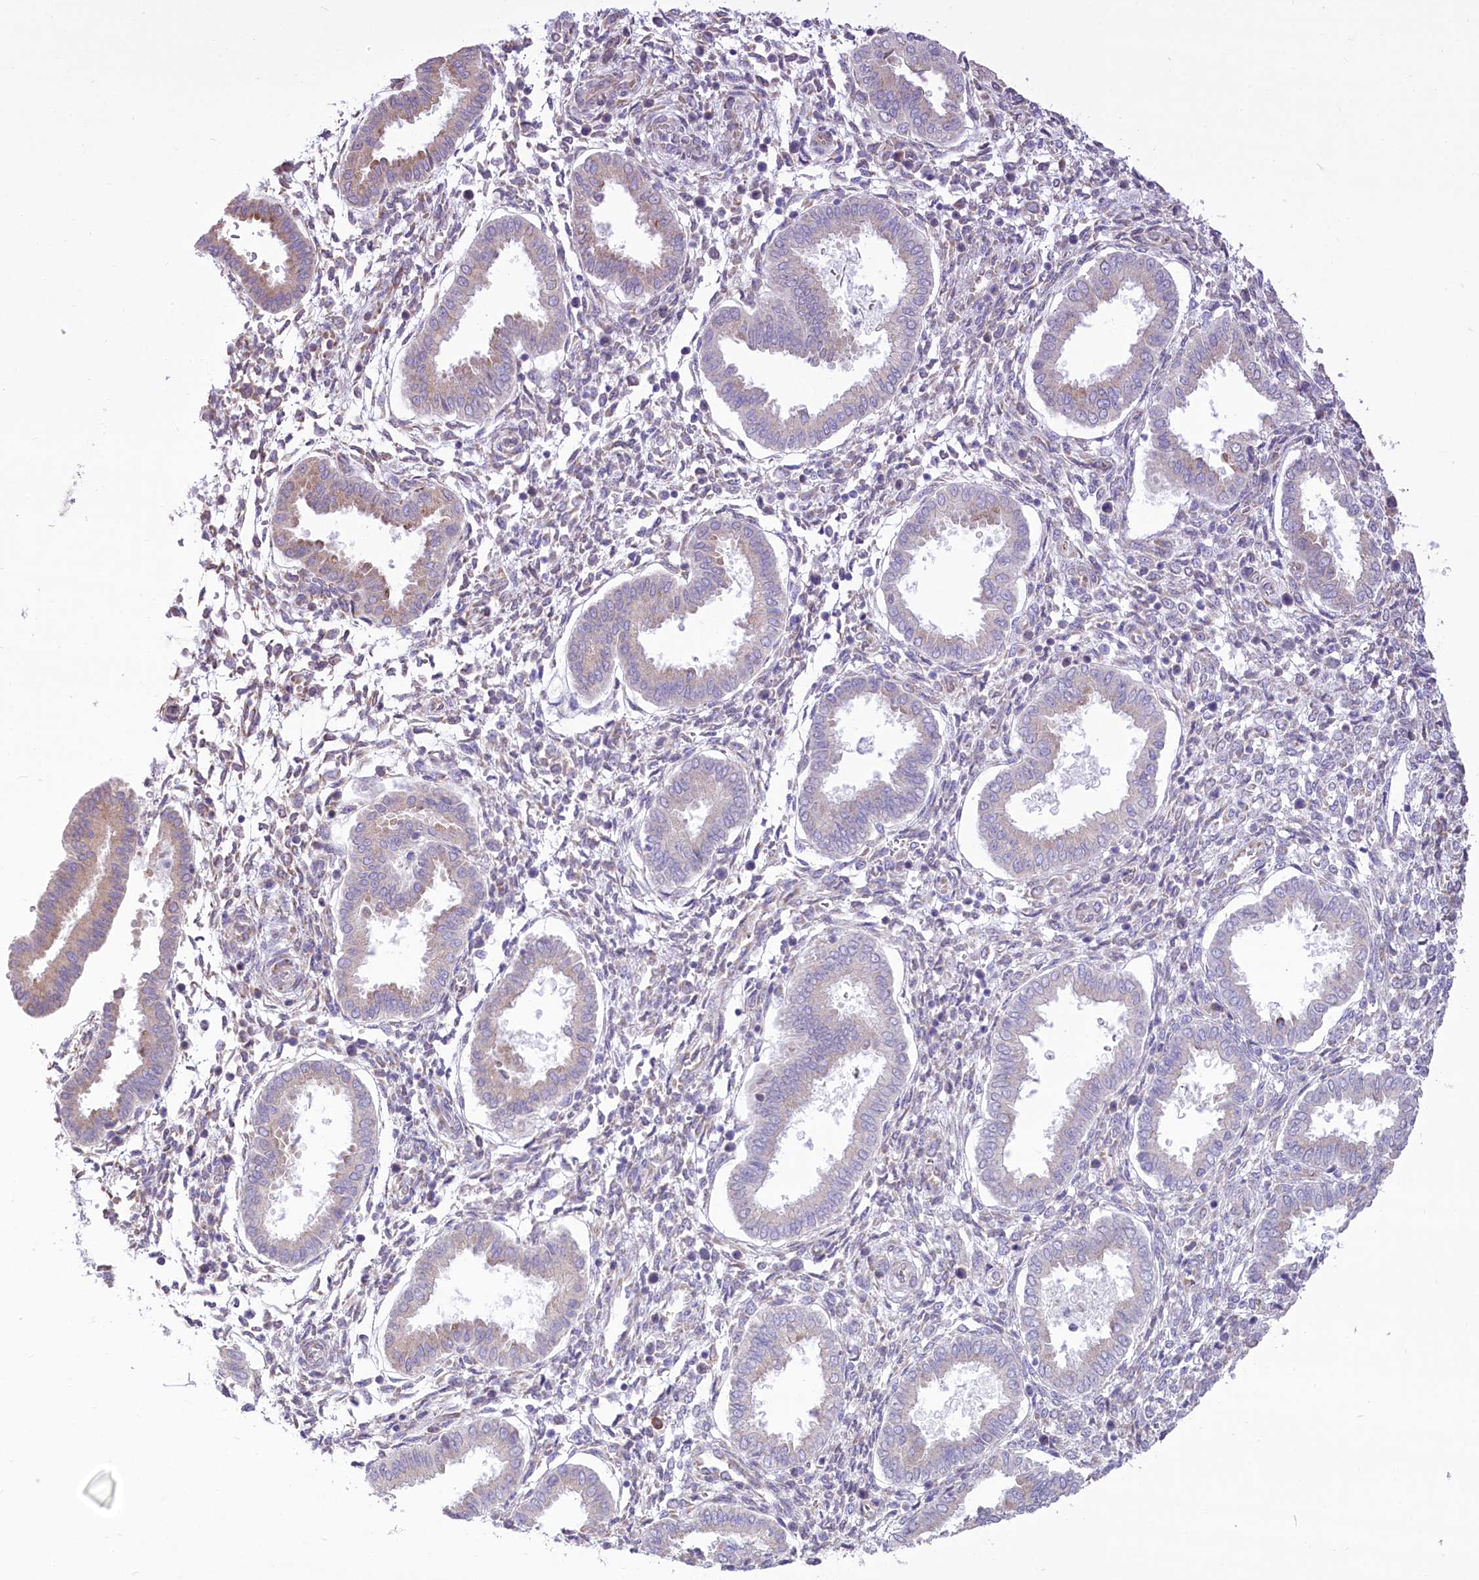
{"staining": {"intensity": "negative", "quantity": "none", "location": "none"}, "tissue": "endometrium", "cell_type": "Cells in endometrial stroma", "image_type": "normal", "snomed": [{"axis": "morphology", "description": "Normal tissue, NOS"}, {"axis": "topography", "description": "Endometrium"}], "caption": "Benign endometrium was stained to show a protein in brown. There is no significant positivity in cells in endometrial stroma. (Brightfield microscopy of DAB (3,3'-diaminobenzidine) IHC at high magnification).", "gene": "STT3B", "patient": {"sex": "female", "age": 24}}